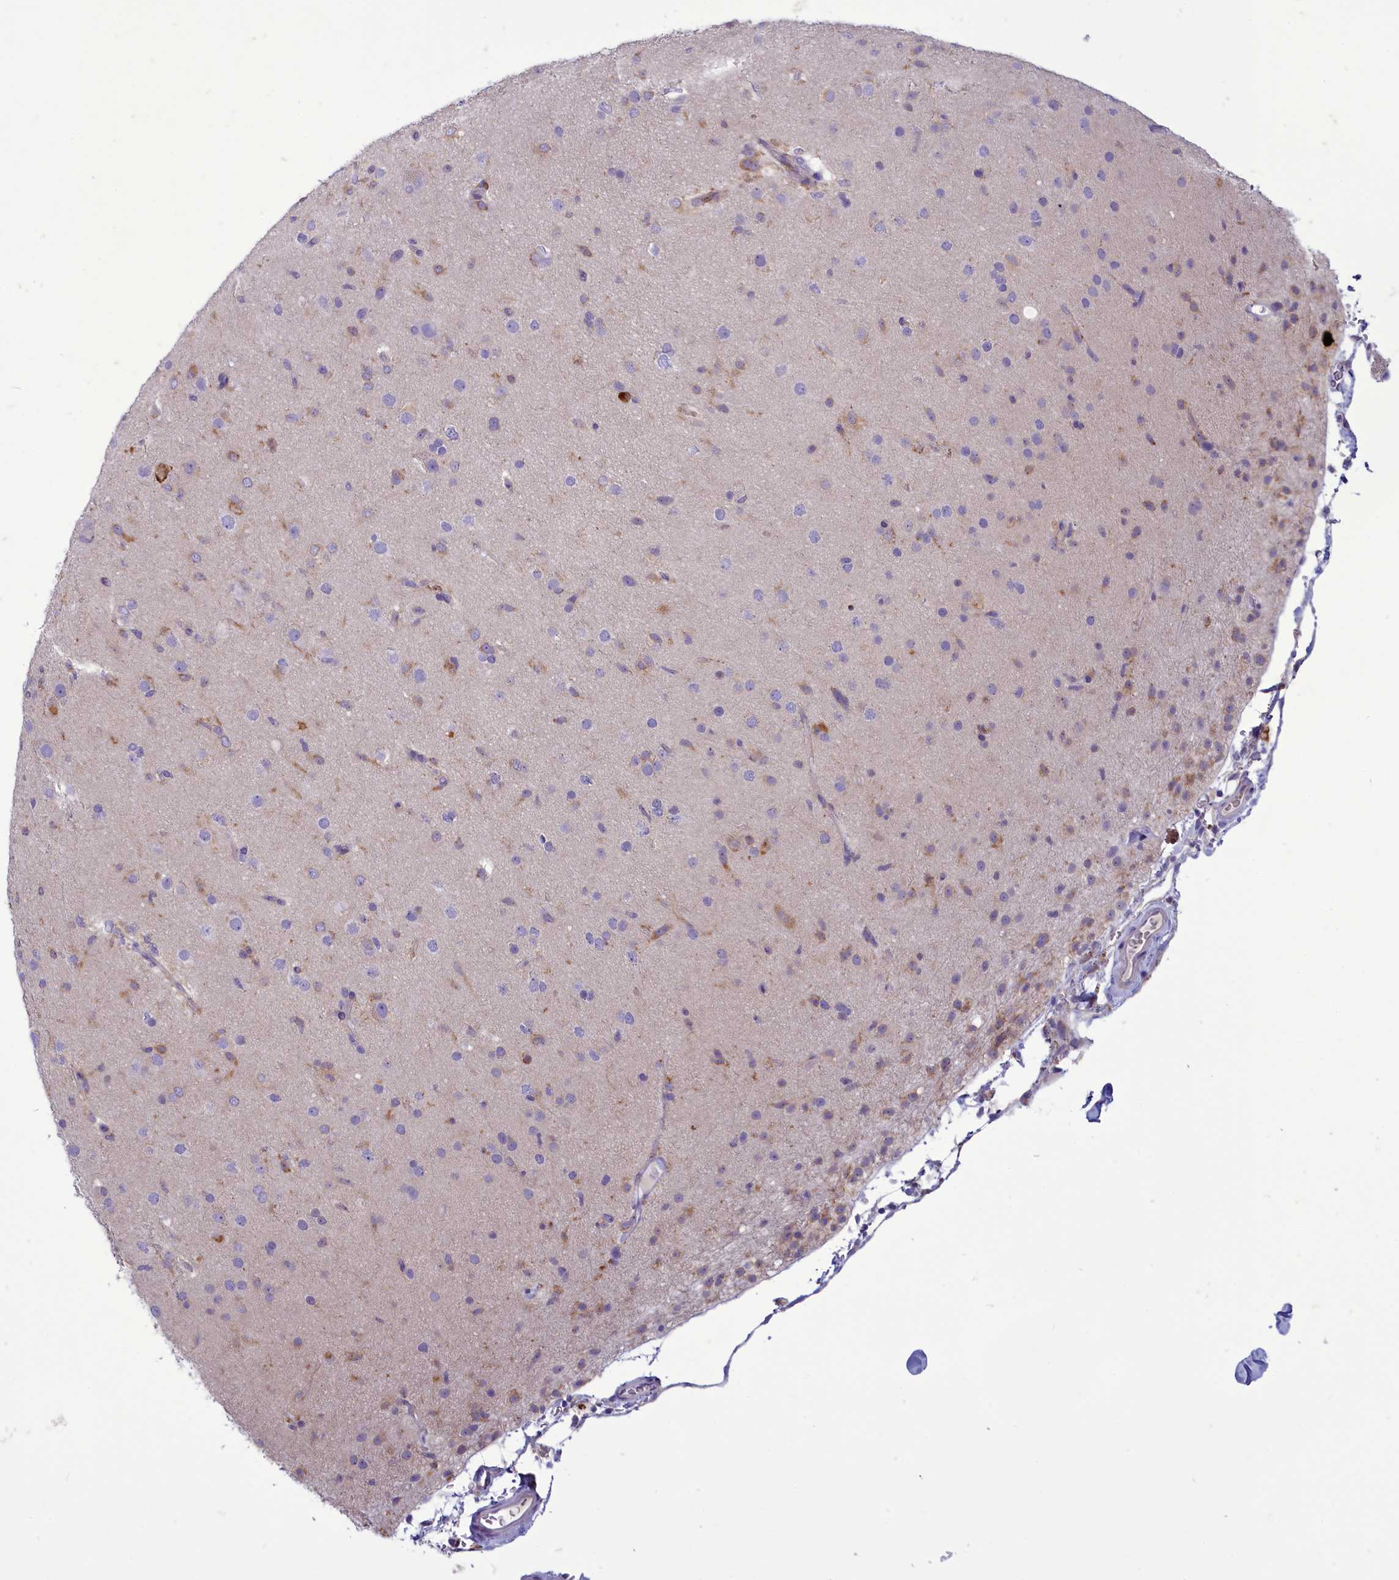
{"staining": {"intensity": "negative", "quantity": "none", "location": "none"}, "tissue": "glioma", "cell_type": "Tumor cells", "image_type": "cancer", "snomed": [{"axis": "morphology", "description": "Glioma, malignant, Low grade"}, {"axis": "topography", "description": "Brain"}], "caption": "Tumor cells are negative for brown protein staining in malignant low-grade glioma.", "gene": "CENATAC", "patient": {"sex": "male", "age": 65}}